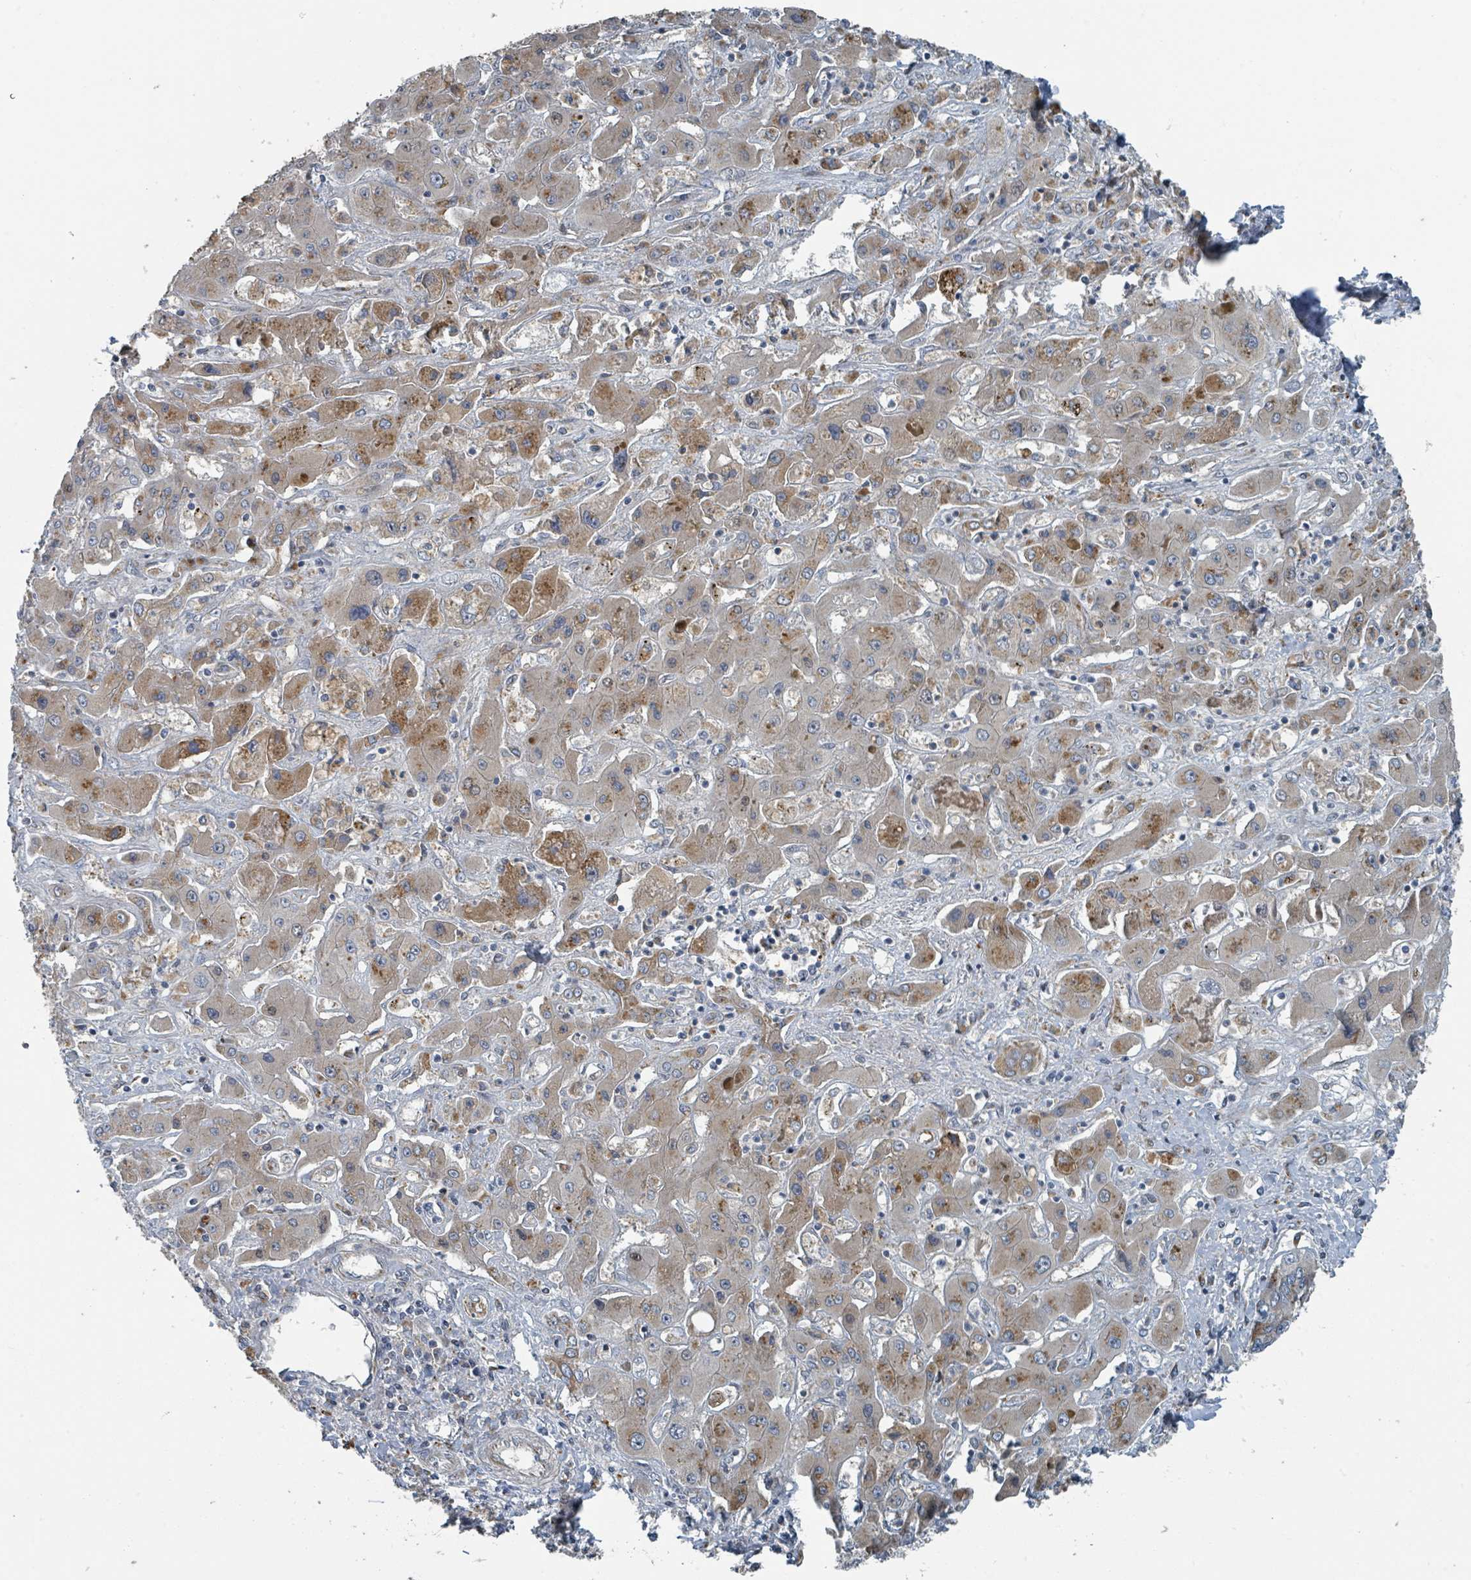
{"staining": {"intensity": "moderate", "quantity": "25%-75%", "location": "cytoplasmic/membranous"}, "tissue": "liver cancer", "cell_type": "Tumor cells", "image_type": "cancer", "snomed": [{"axis": "morphology", "description": "Cholangiocarcinoma"}, {"axis": "topography", "description": "Liver"}], "caption": "Immunohistochemistry staining of cholangiocarcinoma (liver), which shows medium levels of moderate cytoplasmic/membranous expression in approximately 25%-75% of tumor cells indicating moderate cytoplasmic/membranous protein positivity. The staining was performed using DAB (3,3'-diaminobenzidine) (brown) for protein detection and nuclei were counterstained in hematoxylin (blue).", "gene": "DIPK2A", "patient": {"sex": "male", "age": 67}}